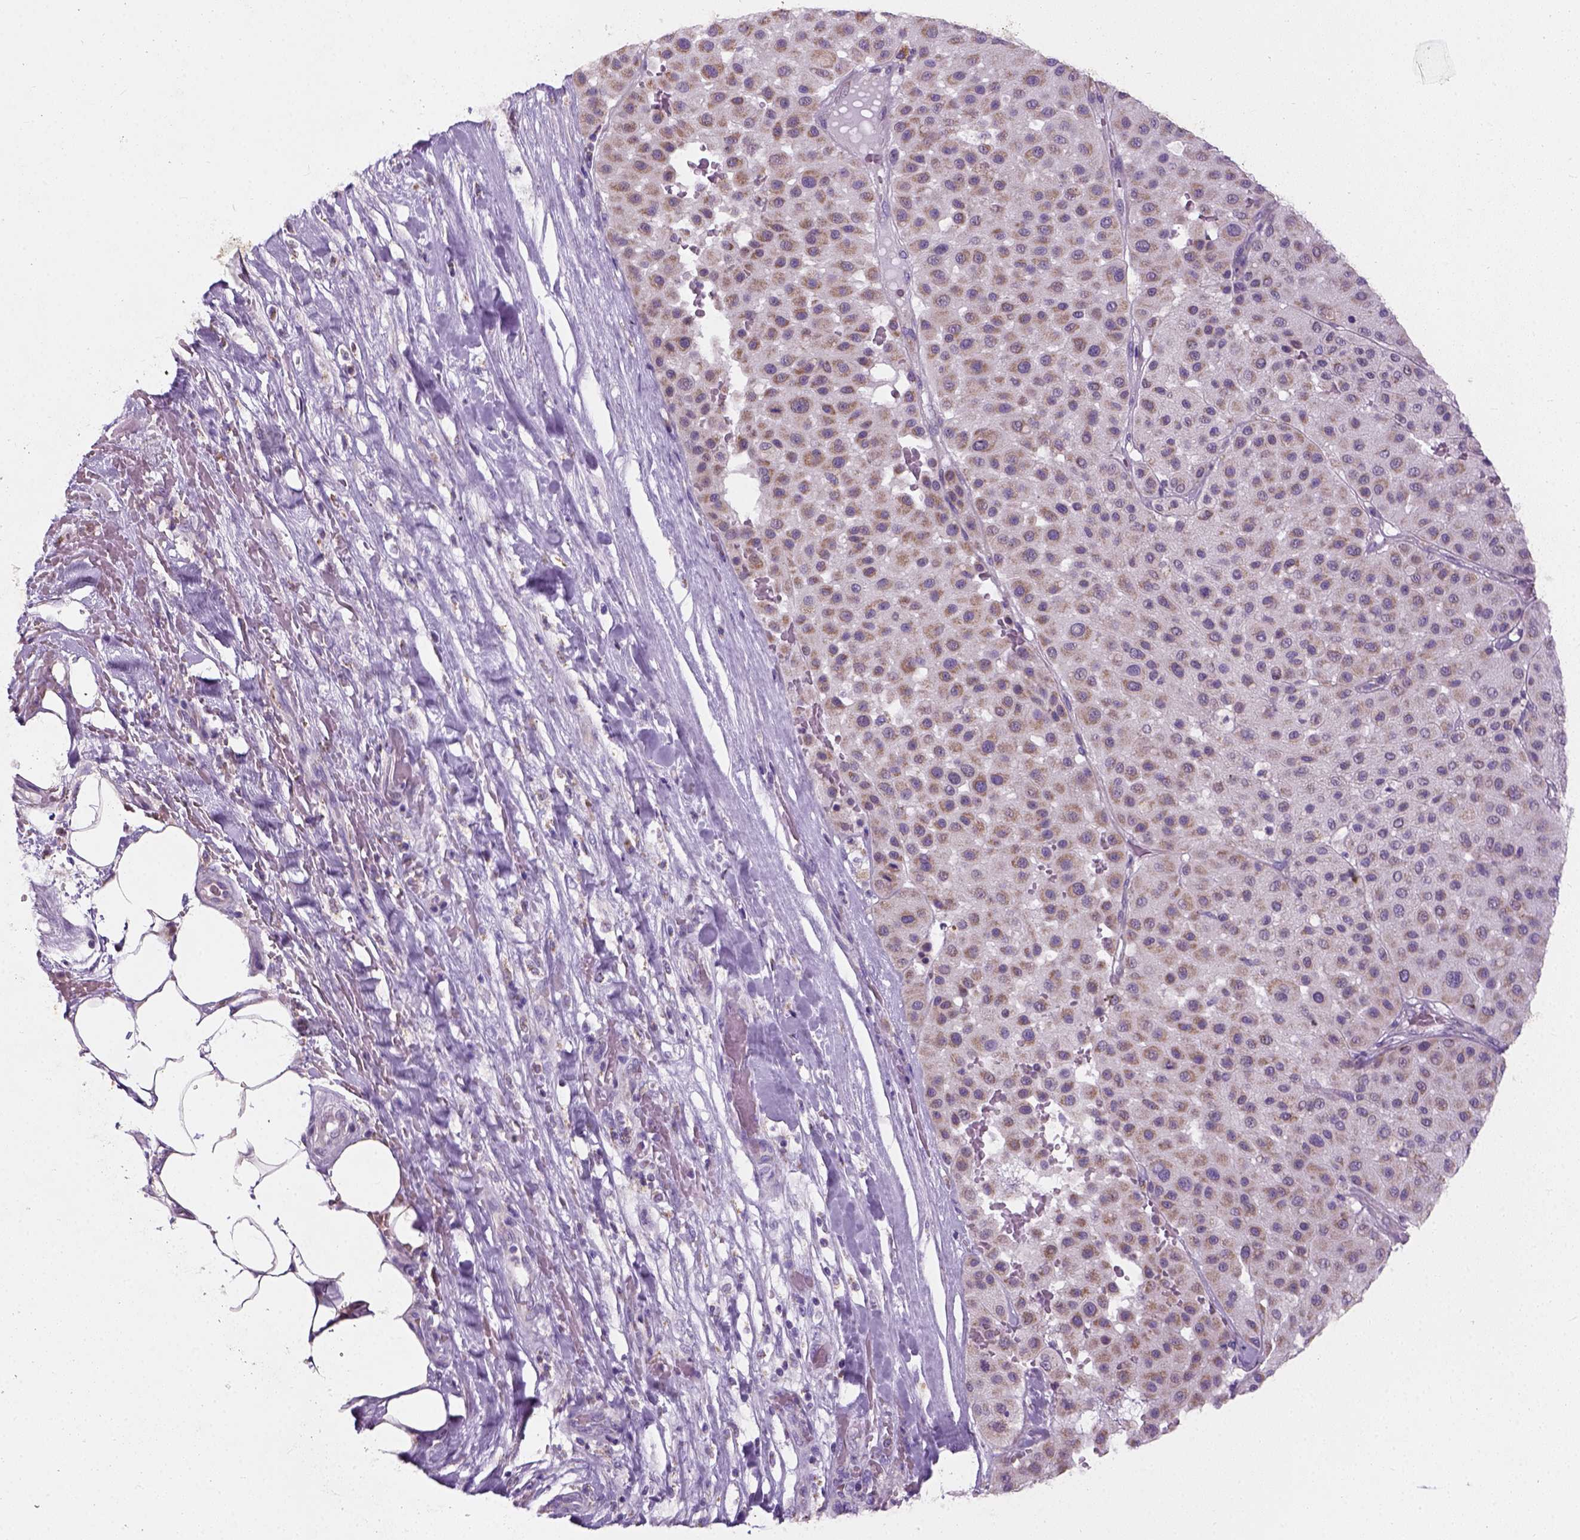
{"staining": {"intensity": "weak", "quantity": "25%-75%", "location": "cytoplasmic/membranous"}, "tissue": "melanoma", "cell_type": "Tumor cells", "image_type": "cancer", "snomed": [{"axis": "morphology", "description": "Malignant melanoma, Metastatic site"}, {"axis": "topography", "description": "Smooth muscle"}], "caption": "Immunohistochemistry (IHC) of human melanoma displays low levels of weak cytoplasmic/membranous expression in approximately 25%-75% of tumor cells.", "gene": "CHODL", "patient": {"sex": "male", "age": 41}}